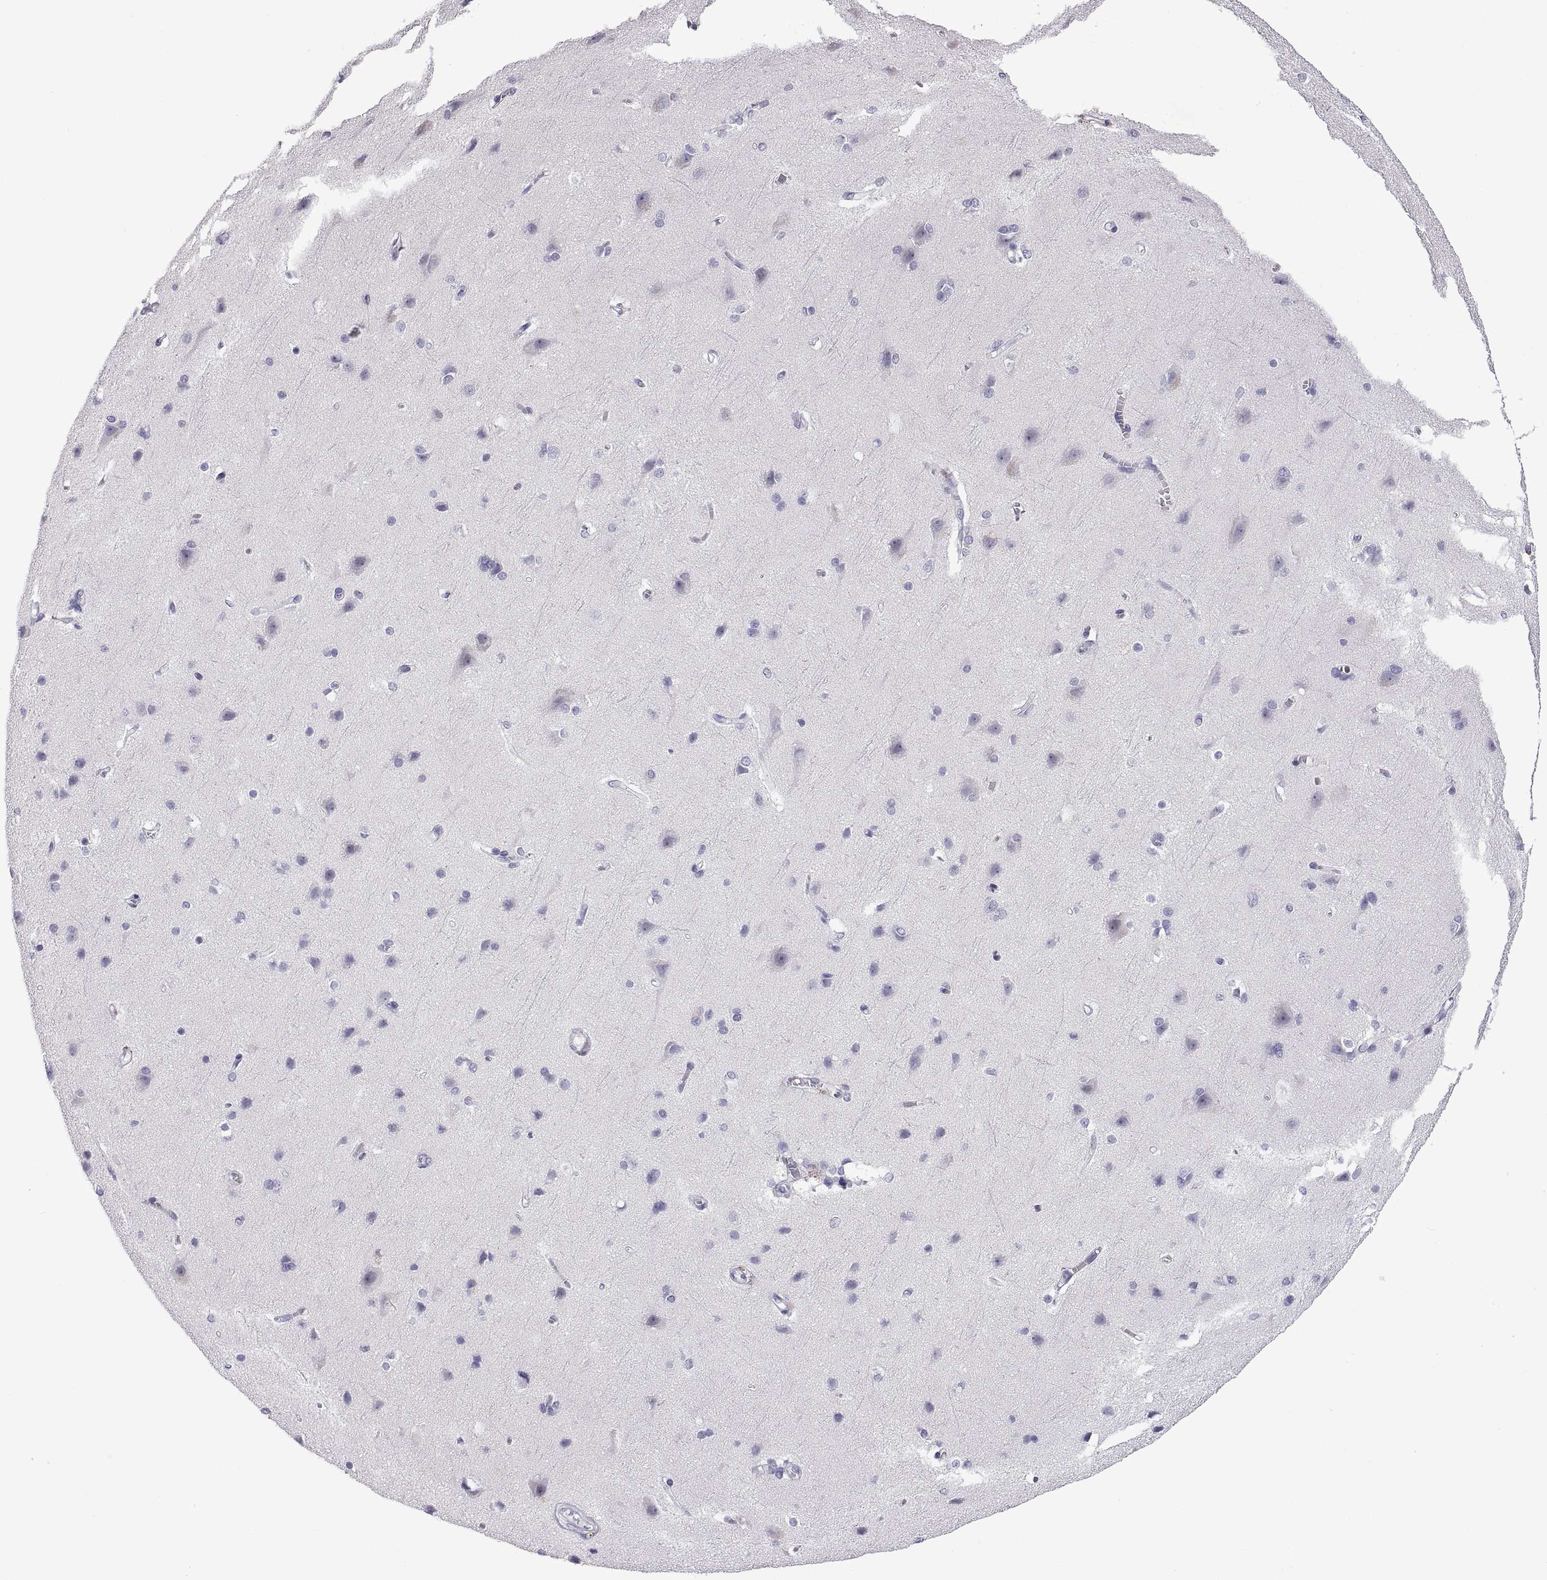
{"staining": {"intensity": "negative", "quantity": "none", "location": "none"}, "tissue": "cerebral cortex", "cell_type": "Endothelial cells", "image_type": "normal", "snomed": [{"axis": "morphology", "description": "Normal tissue, NOS"}, {"axis": "topography", "description": "Cerebral cortex"}], "caption": "Immunohistochemistry photomicrograph of unremarkable cerebral cortex: cerebral cortex stained with DAB demonstrates no significant protein positivity in endothelial cells. The staining was performed using DAB to visualize the protein expression in brown, while the nuclei were stained in blue with hematoxylin (Magnification: 20x).", "gene": "CRISP1", "patient": {"sex": "male", "age": 37}}